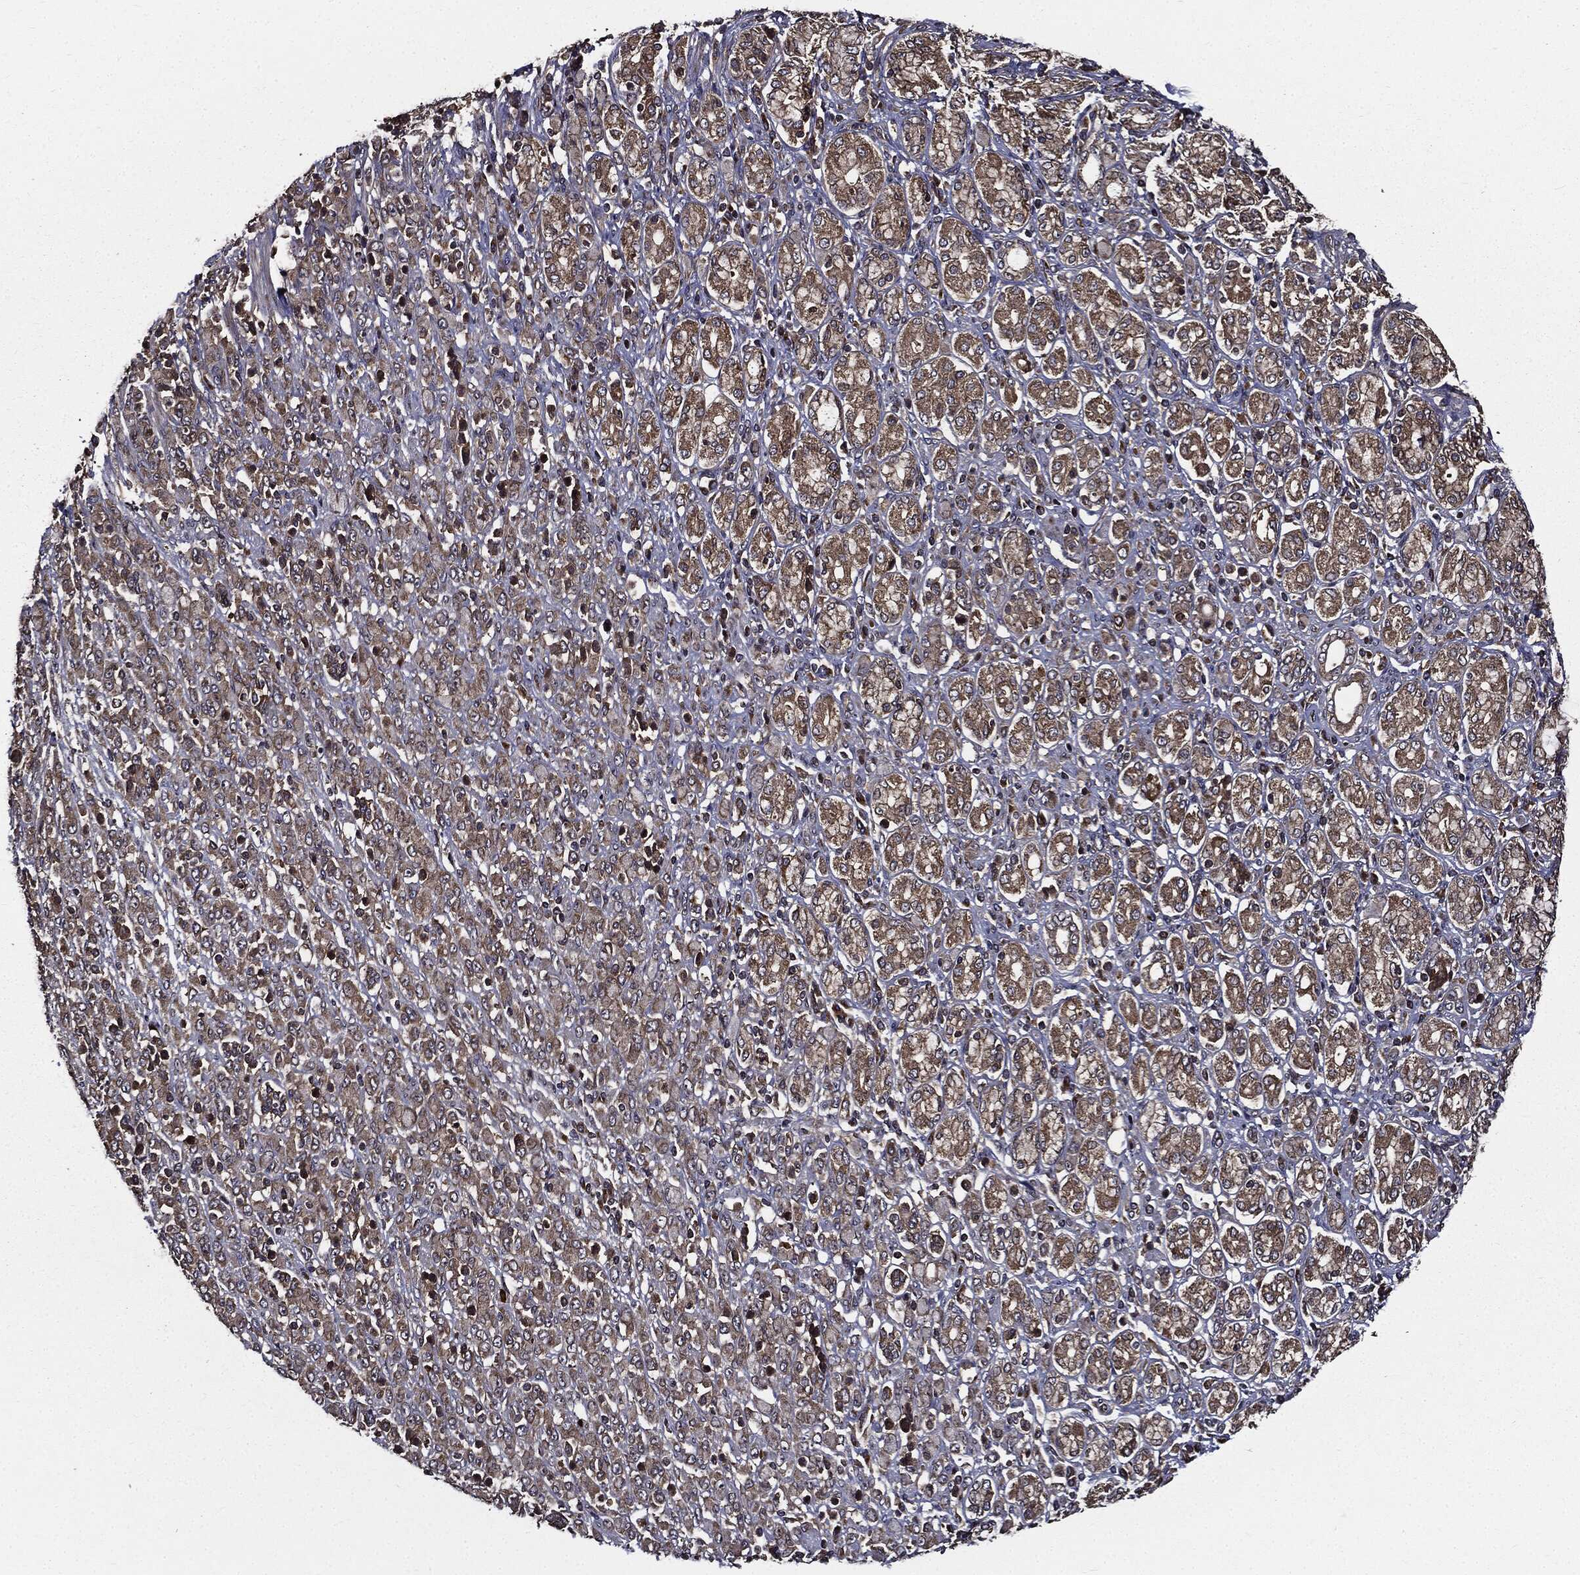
{"staining": {"intensity": "moderate", "quantity": ">75%", "location": "cytoplasmic/membranous"}, "tissue": "stomach cancer", "cell_type": "Tumor cells", "image_type": "cancer", "snomed": [{"axis": "morphology", "description": "Normal tissue, NOS"}, {"axis": "morphology", "description": "Adenocarcinoma, NOS"}, {"axis": "topography", "description": "Stomach"}], "caption": "Protein expression analysis of human stomach adenocarcinoma reveals moderate cytoplasmic/membranous staining in approximately >75% of tumor cells.", "gene": "HTT", "patient": {"sex": "female", "age": 79}}